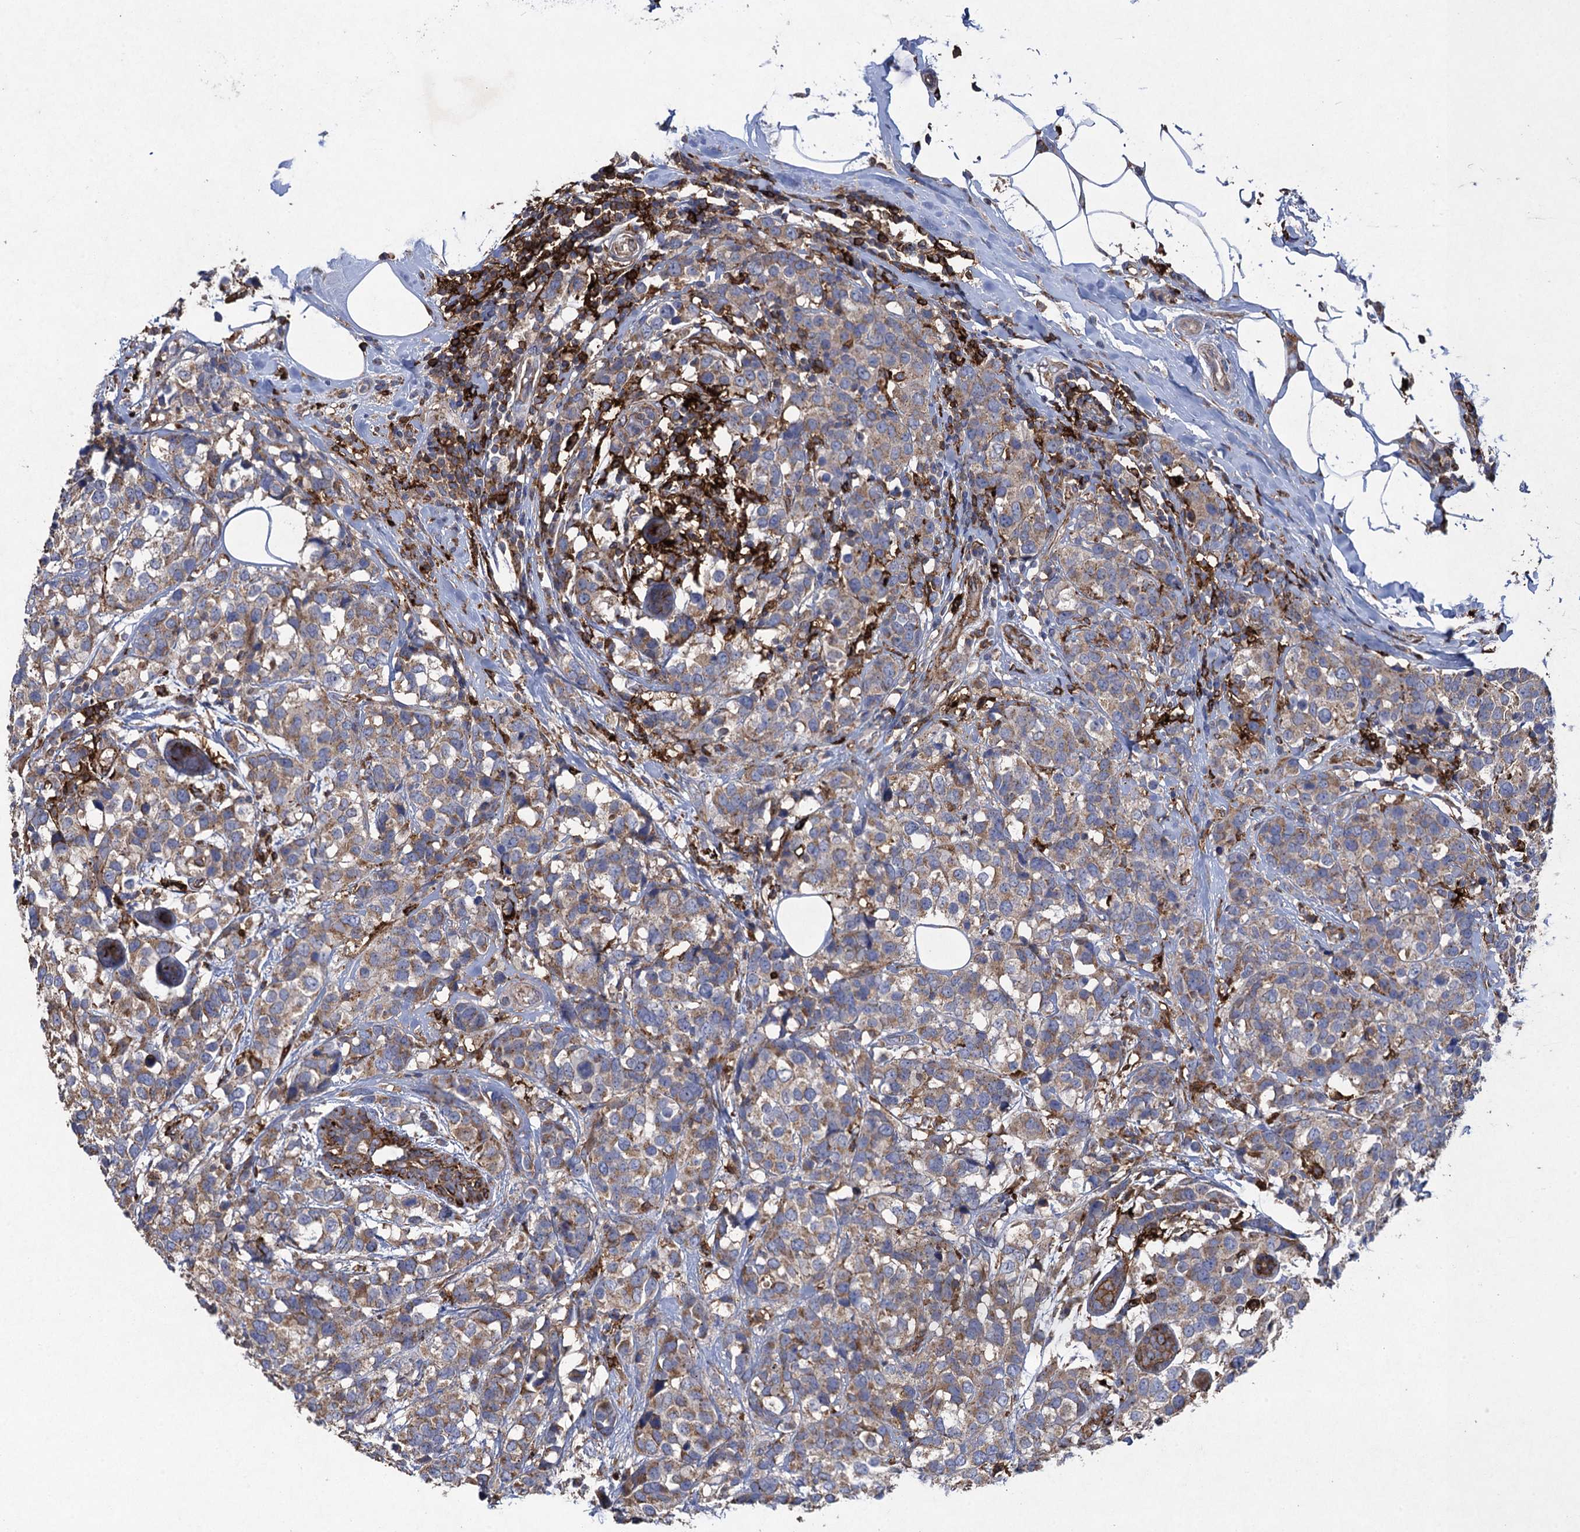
{"staining": {"intensity": "weak", "quantity": ">75%", "location": "cytoplasmic/membranous"}, "tissue": "breast cancer", "cell_type": "Tumor cells", "image_type": "cancer", "snomed": [{"axis": "morphology", "description": "Lobular carcinoma"}, {"axis": "topography", "description": "Breast"}], "caption": "A brown stain labels weak cytoplasmic/membranous positivity of a protein in breast lobular carcinoma tumor cells.", "gene": "TXNDC11", "patient": {"sex": "female", "age": 59}}